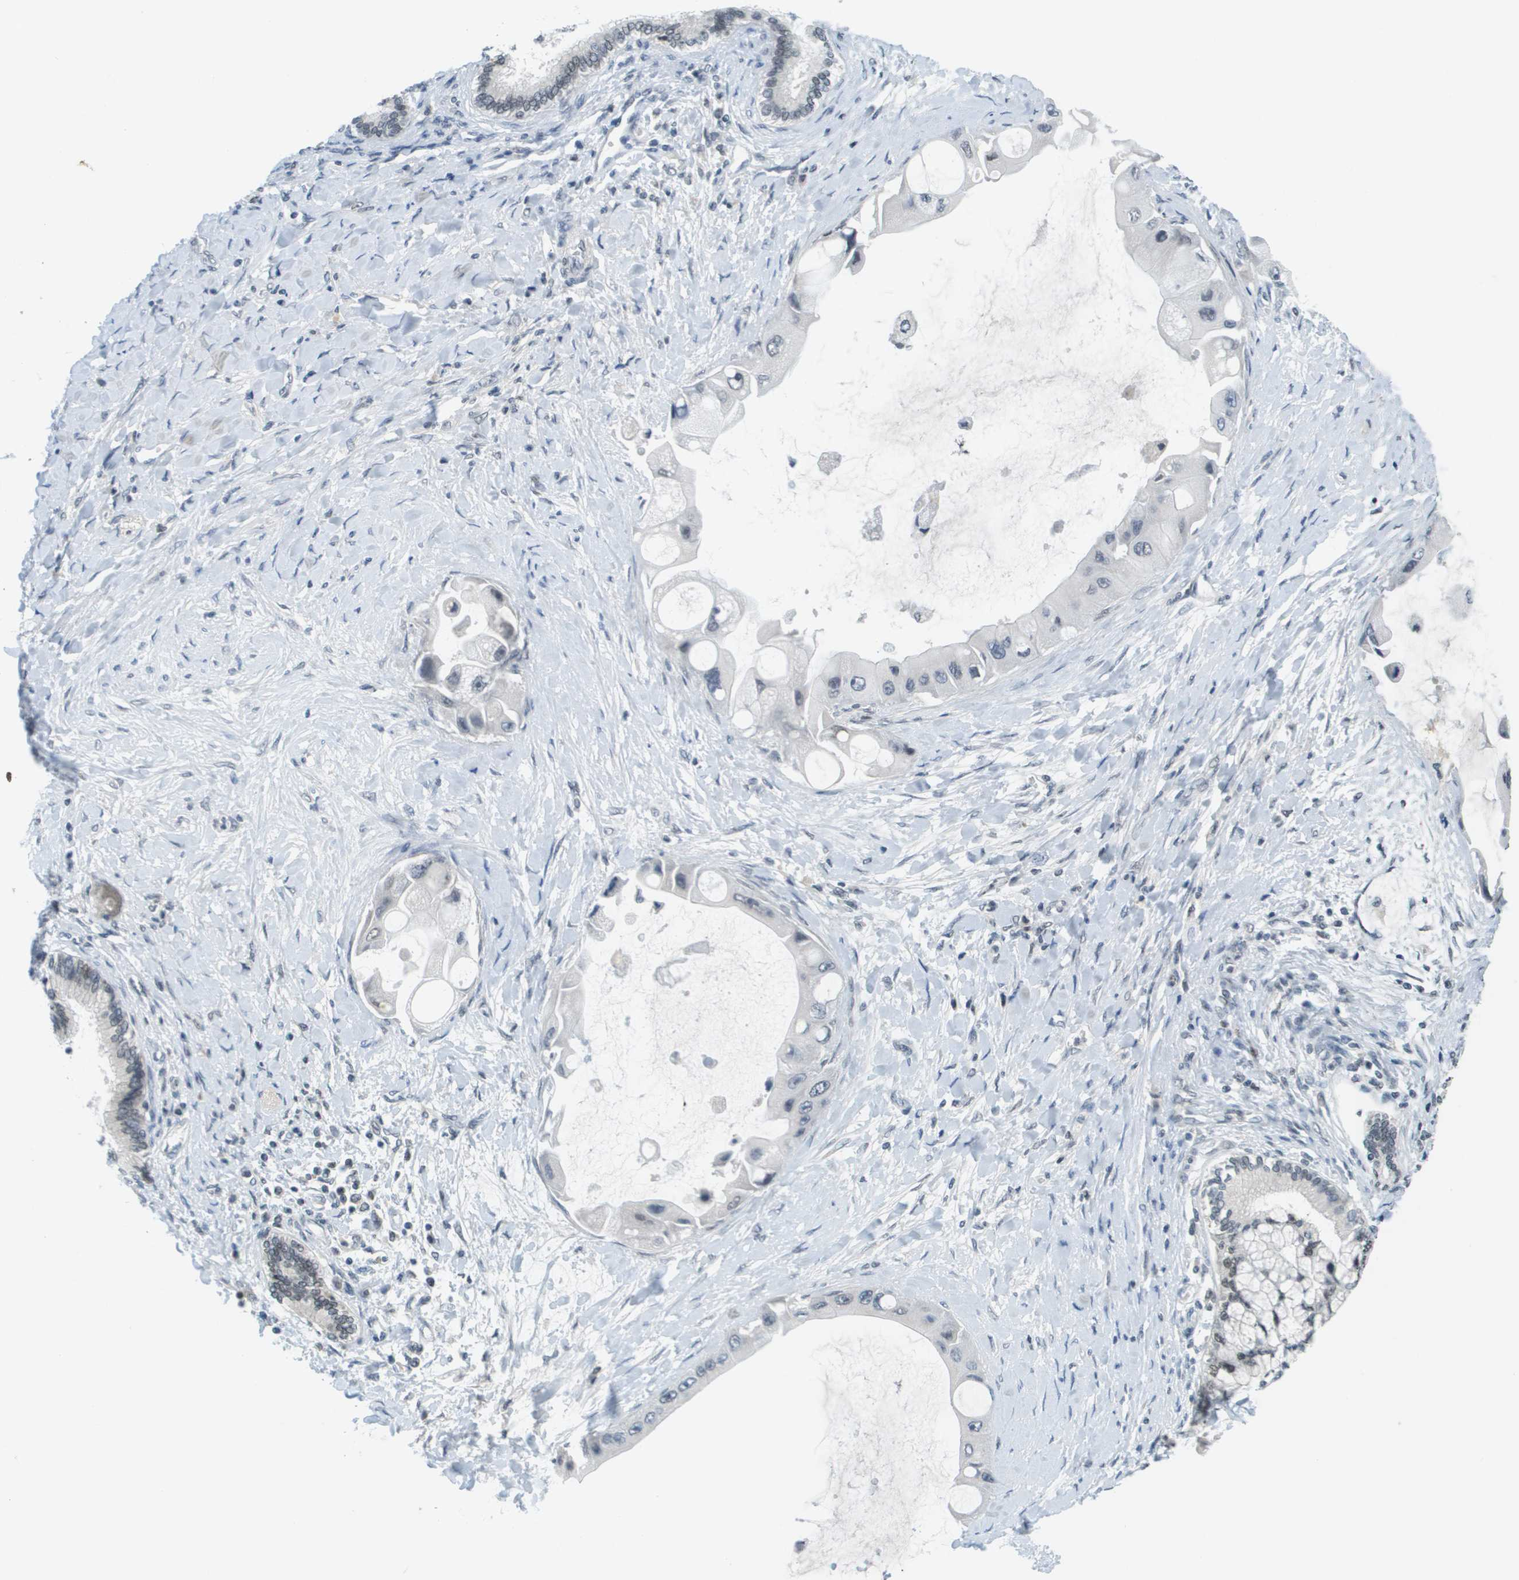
{"staining": {"intensity": "negative", "quantity": "none", "location": "none"}, "tissue": "liver cancer", "cell_type": "Tumor cells", "image_type": "cancer", "snomed": [{"axis": "morphology", "description": "Normal tissue, NOS"}, {"axis": "morphology", "description": "Cholangiocarcinoma"}, {"axis": "topography", "description": "Liver"}, {"axis": "topography", "description": "Peripheral nerve tissue"}], "caption": "Immunohistochemistry of liver cancer (cholangiocarcinoma) reveals no positivity in tumor cells.", "gene": "CBX5", "patient": {"sex": "male", "age": 50}}